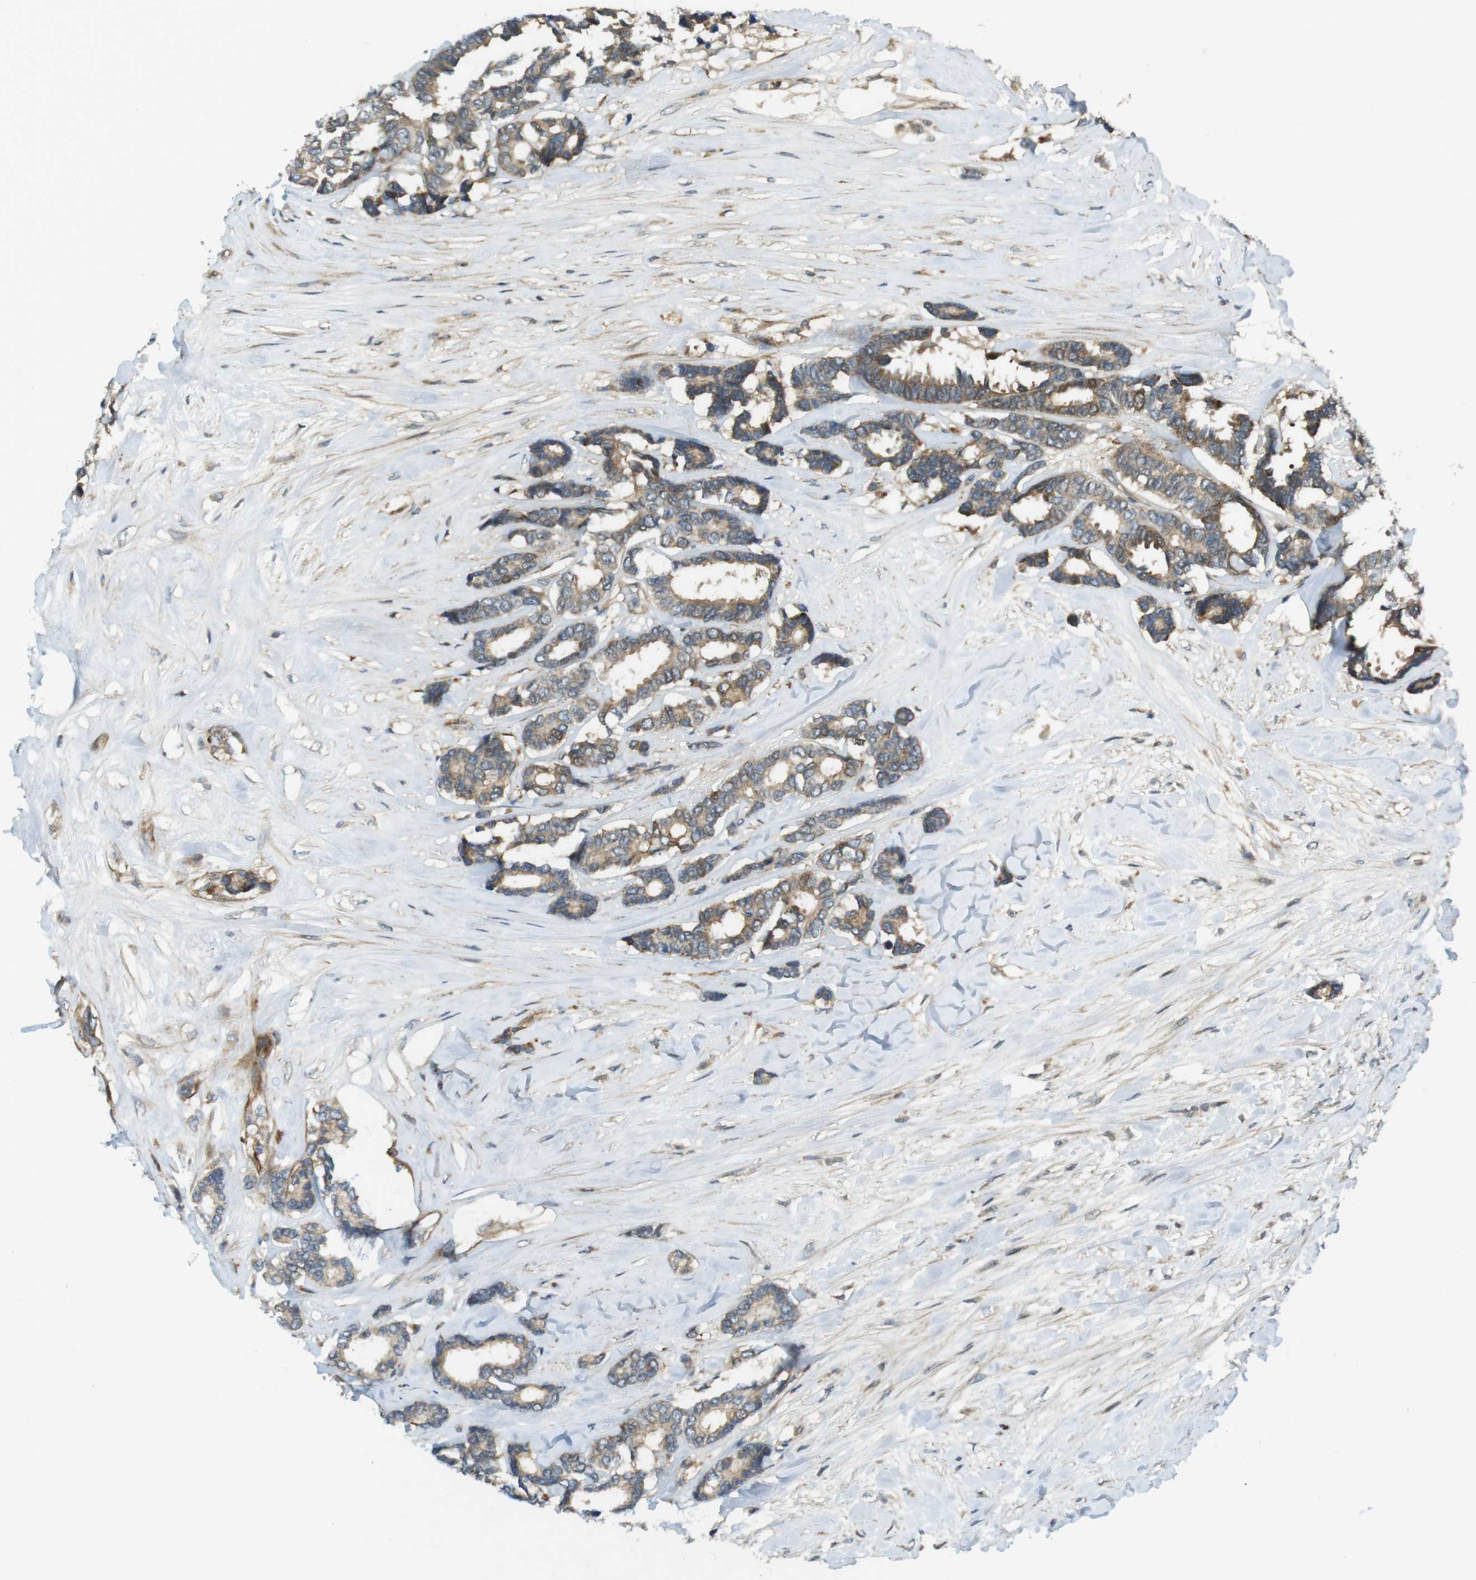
{"staining": {"intensity": "moderate", "quantity": ">75%", "location": "cytoplasmic/membranous"}, "tissue": "breast cancer", "cell_type": "Tumor cells", "image_type": "cancer", "snomed": [{"axis": "morphology", "description": "Duct carcinoma"}, {"axis": "topography", "description": "Breast"}], "caption": "Tumor cells show medium levels of moderate cytoplasmic/membranous staining in approximately >75% of cells in invasive ductal carcinoma (breast). Immunohistochemistry (ihc) stains the protein in brown and the nuclei are stained blue.", "gene": "IFFO2", "patient": {"sex": "female", "age": 87}}